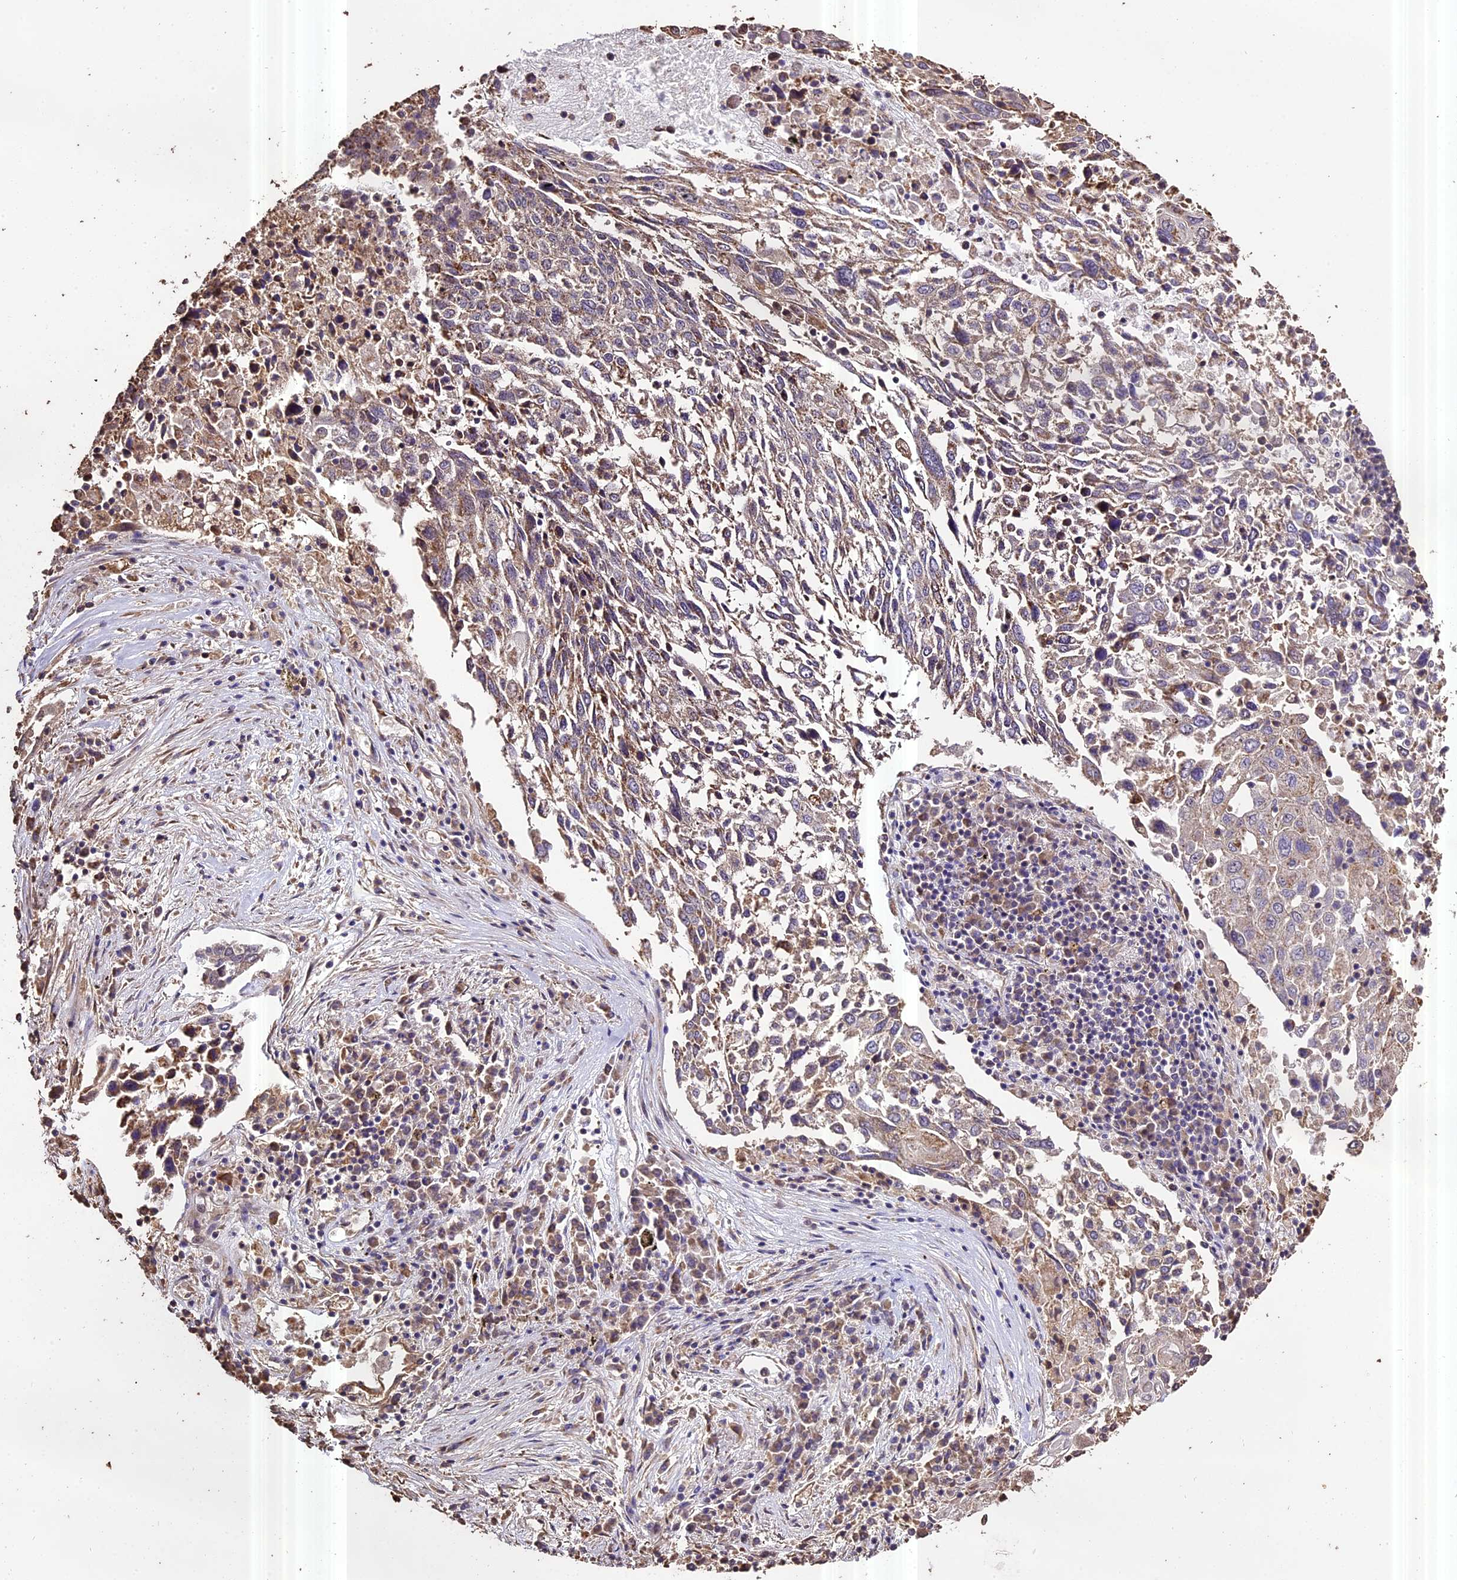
{"staining": {"intensity": "weak", "quantity": "<25%", "location": "cytoplasmic/membranous"}, "tissue": "lung cancer", "cell_type": "Tumor cells", "image_type": "cancer", "snomed": [{"axis": "morphology", "description": "Squamous cell carcinoma, NOS"}, {"axis": "topography", "description": "Lung"}], "caption": "This is a histopathology image of IHC staining of lung squamous cell carcinoma, which shows no expression in tumor cells. The staining was performed using DAB to visualize the protein expression in brown, while the nuclei were stained in blue with hematoxylin (Magnification: 20x).", "gene": "PGPEP1L", "patient": {"sex": "male", "age": 65}}